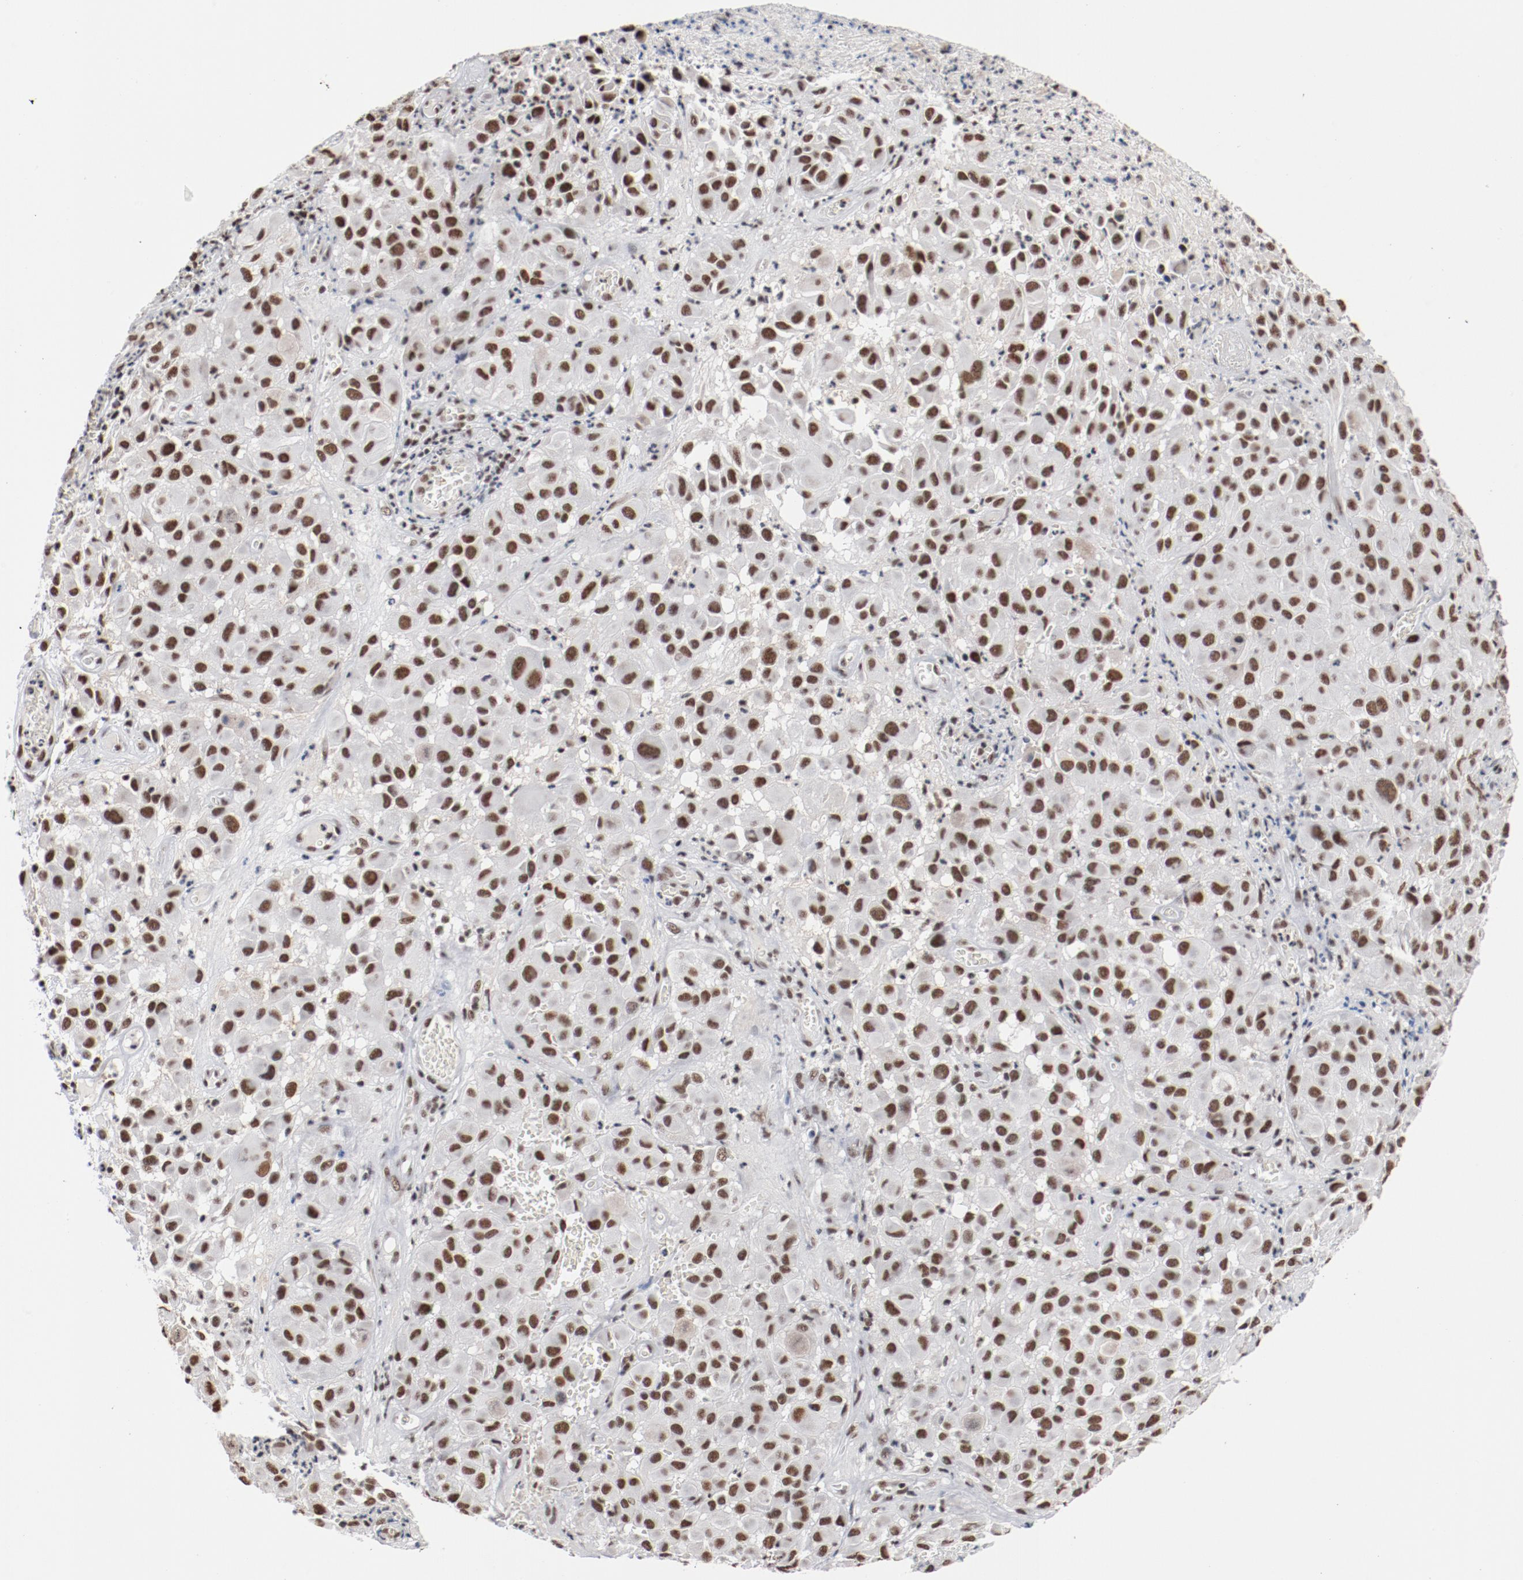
{"staining": {"intensity": "moderate", "quantity": ">75%", "location": "nuclear"}, "tissue": "melanoma", "cell_type": "Tumor cells", "image_type": "cancer", "snomed": [{"axis": "morphology", "description": "Malignant melanoma, NOS"}, {"axis": "topography", "description": "Skin"}], "caption": "DAB (3,3'-diaminobenzidine) immunohistochemical staining of human melanoma shows moderate nuclear protein expression in approximately >75% of tumor cells.", "gene": "BUB3", "patient": {"sex": "female", "age": 21}}